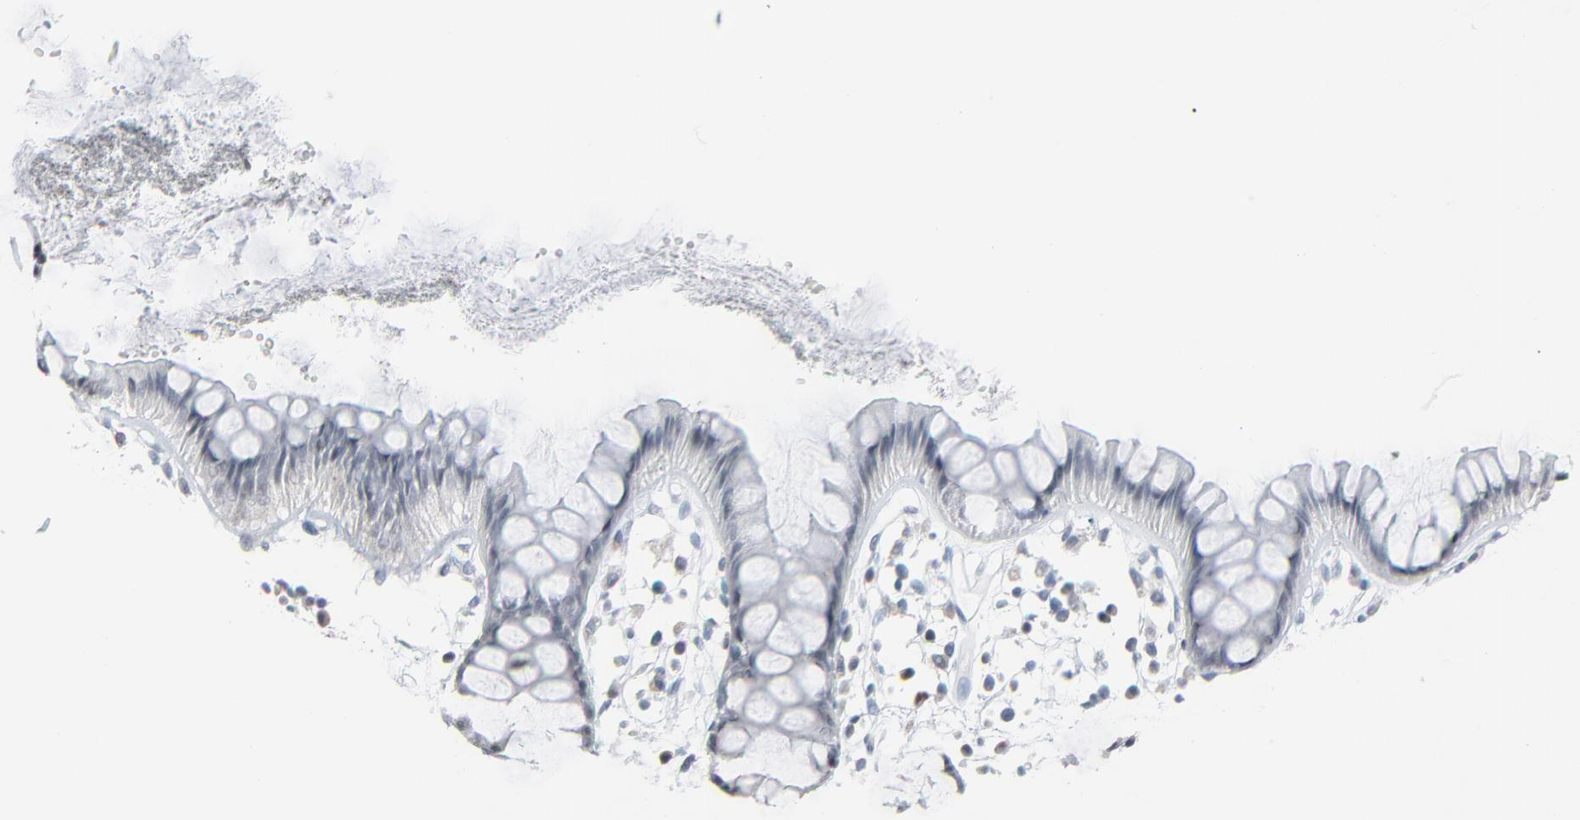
{"staining": {"intensity": "weak", "quantity": "25%-75%", "location": "nuclear"}, "tissue": "rectum", "cell_type": "Glandular cells", "image_type": "normal", "snomed": [{"axis": "morphology", "description": "Normal tissue, NOS"}, {"axis": "topography", "description": "Rectum"}], "caption": "IHC of benign rectum exhibits low levels of weak nuclear expression in about 25%-75% of glandular cells. Immunohistochemistry (ihc) stains the protein of interest in brown and the nuclei are stained blue.", "gene": "SAGE1", "patient": {"sex": "female", "age": 66}}